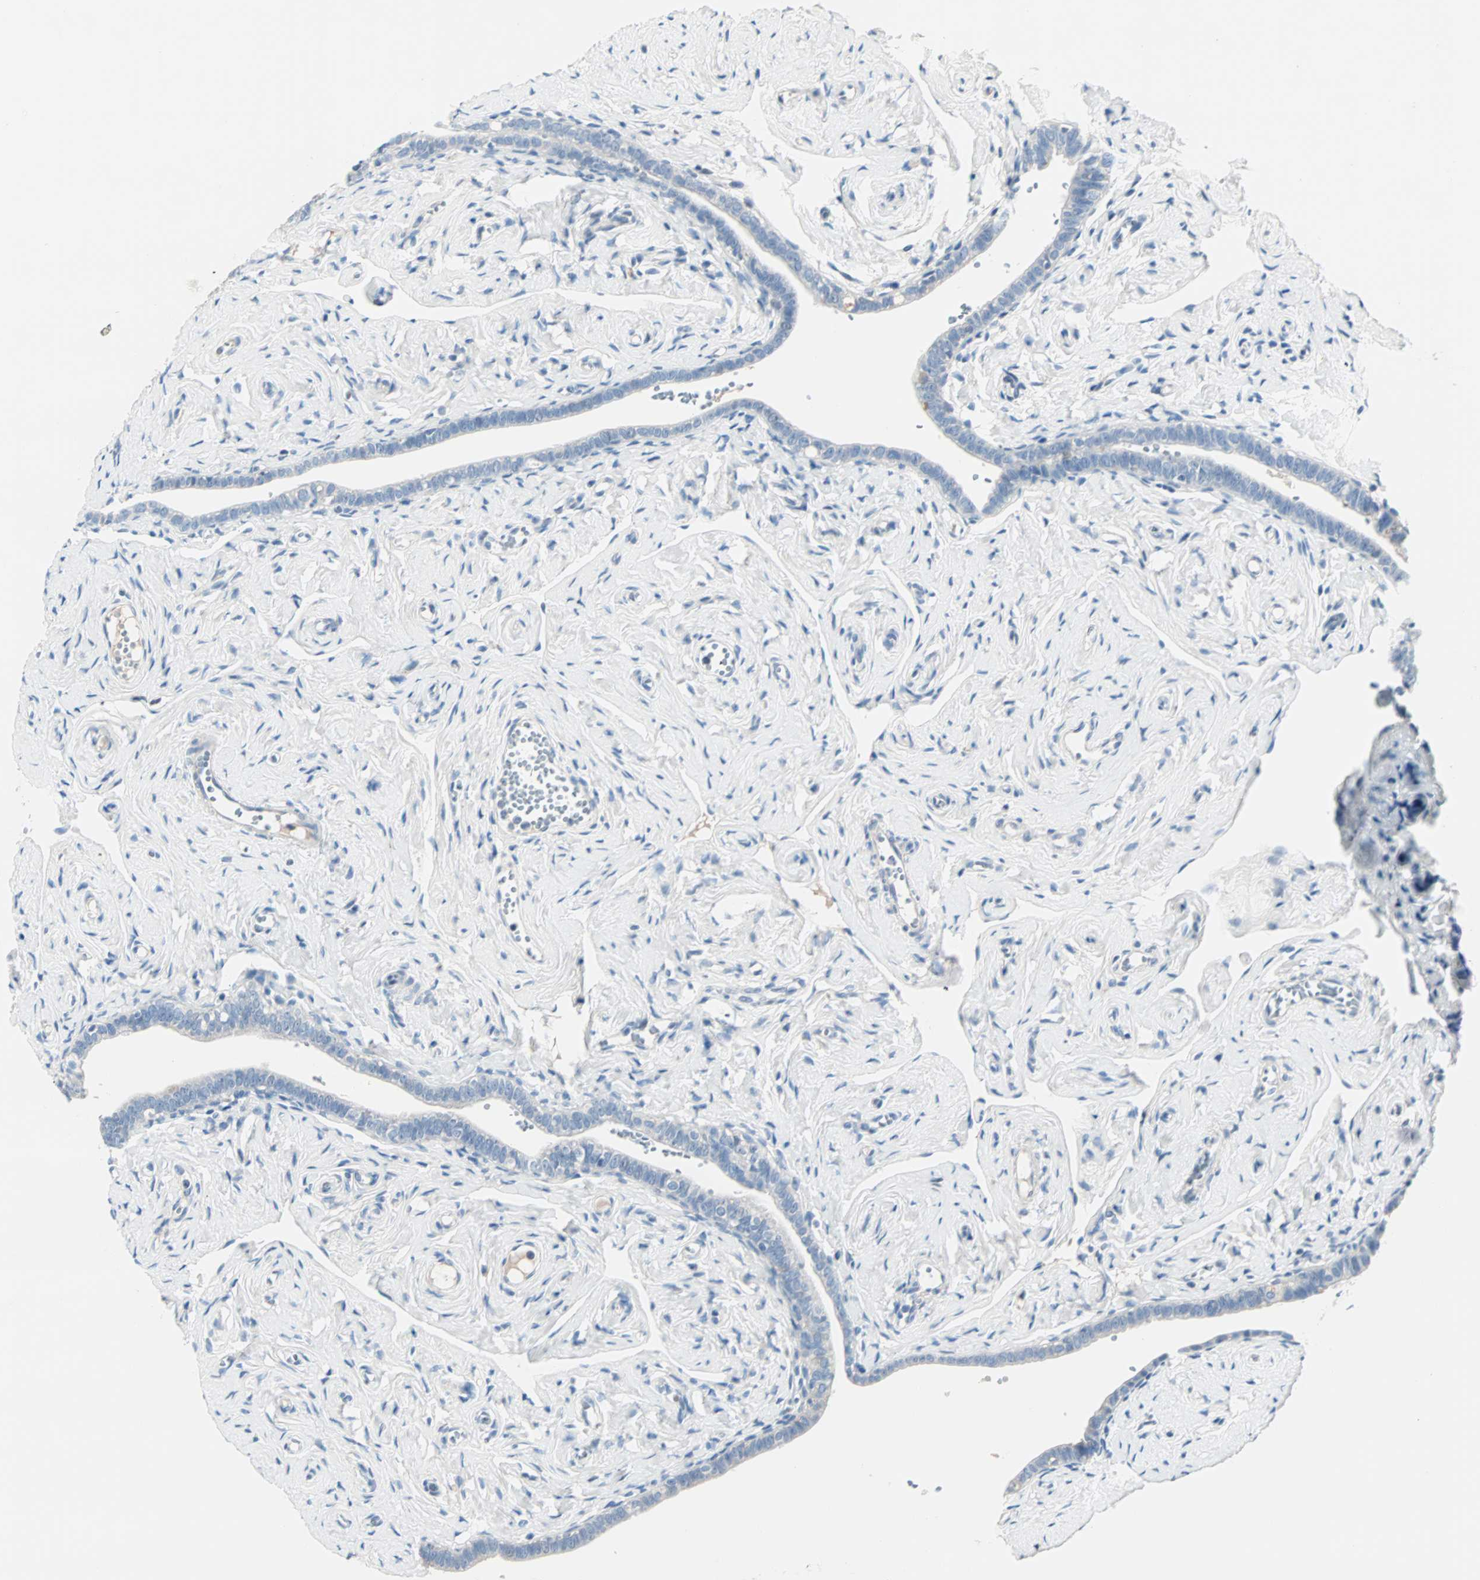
{"staining": {"intensity": "negative", "quantity": "none", "location": "none"}, "tissue": "fallopian tube", "cell_type": "Glandular cells", "image_type": "normal", "snomed": [{"axis": "morphology", "description": "Normal tissue, NOS"}, {"axis": "topography", "description": "Fallopian tube"}], "caption": "Glandular cells are negative for brown protein staining in normal fallopian tube. The staining was performed using DAB (3,3'-diaminobenzidine) to visualize the protein expression in brown, while the nuclei were stained in blue with hematoxylin (Magnification: 20x).", "gene": "NEFH", "patient": {"sex": "female", "age": 71}}